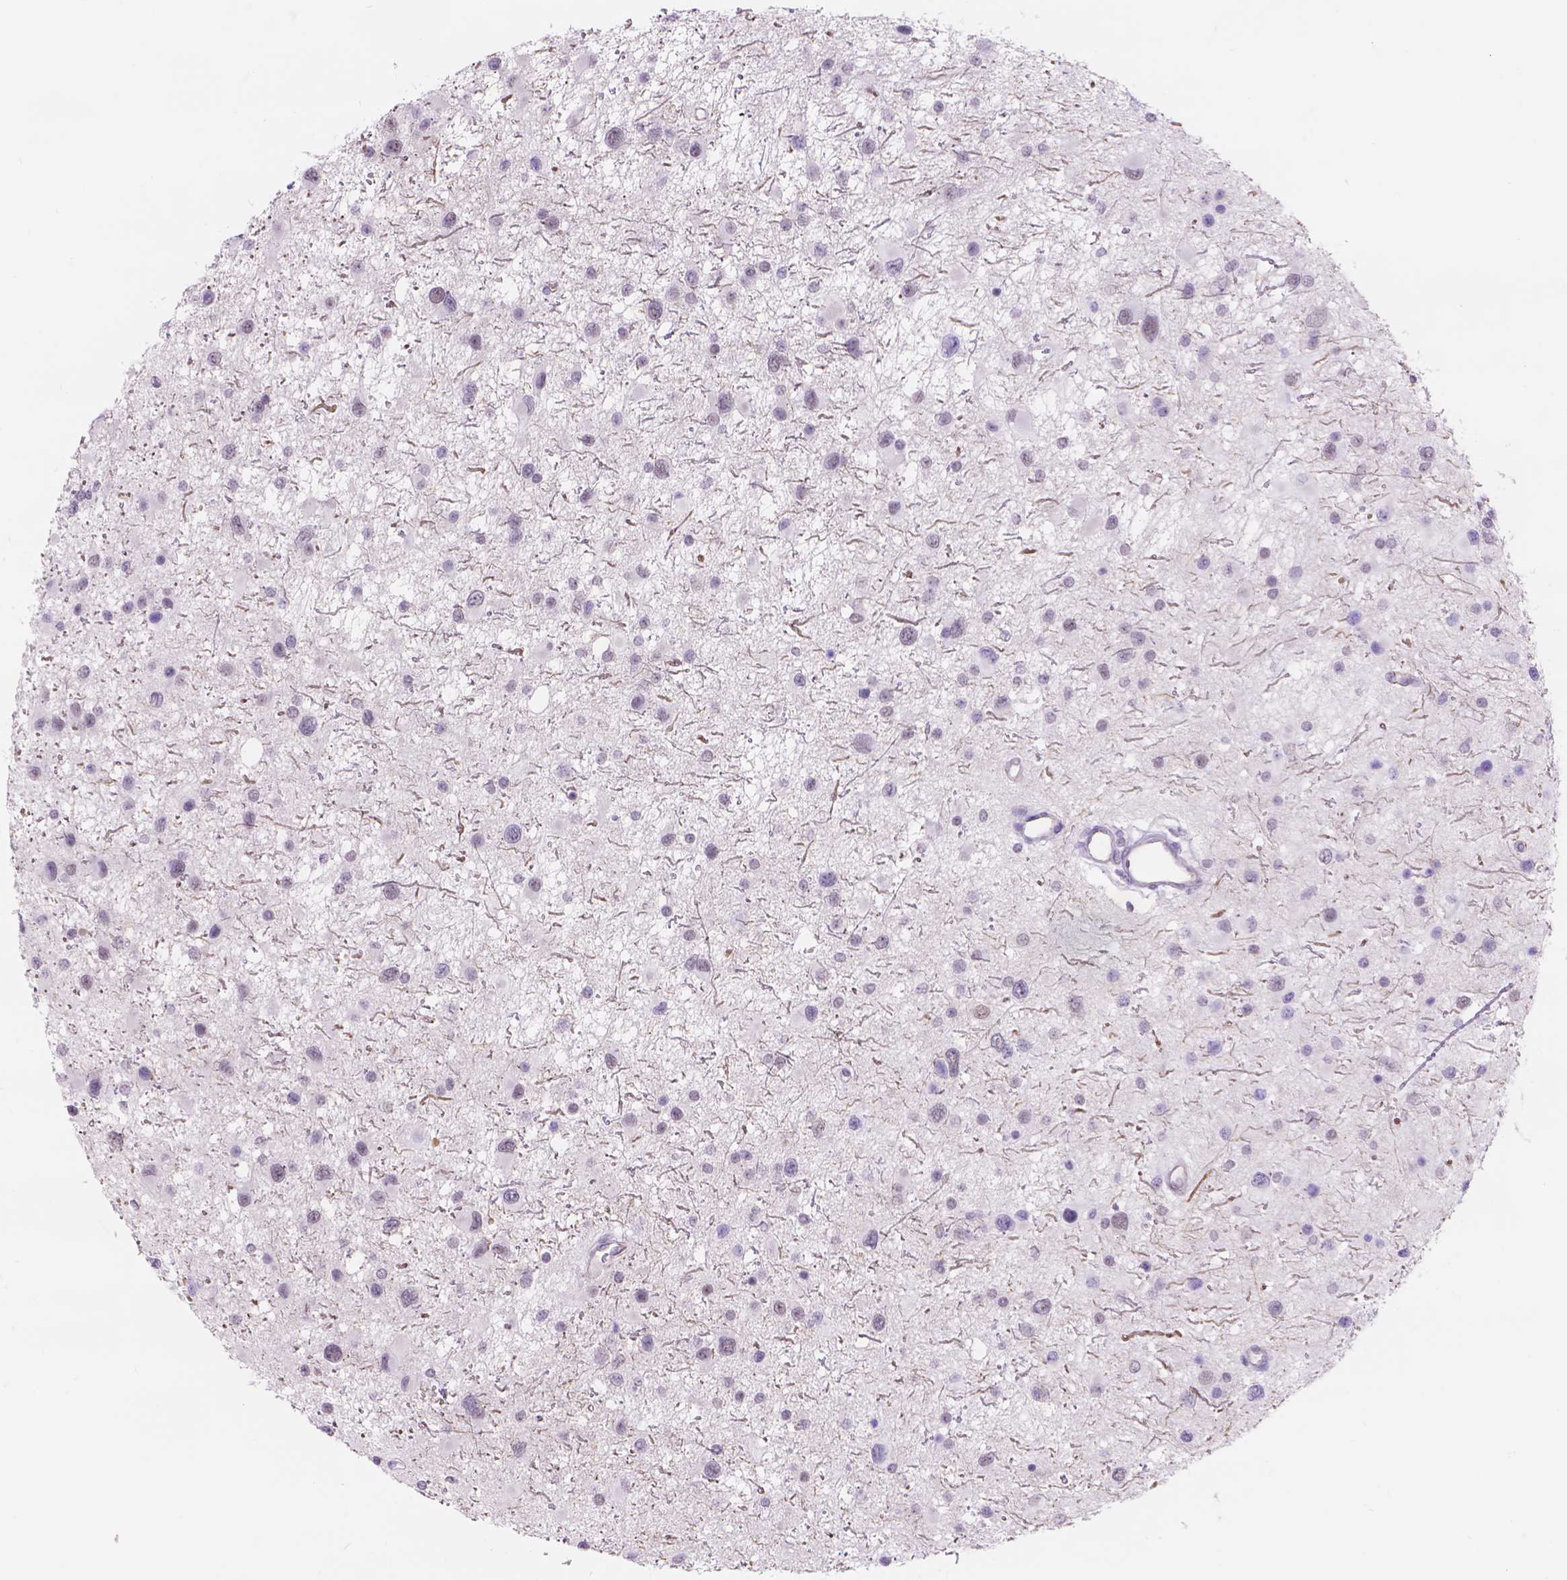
{"staining": {"intensity": "negative", "quantity": "none", "location": "none"}, "tissue": "glioma", "cell_type": "Tumor cells", "image_type": "cancer", "snomed": [{"axis": "morphology", "description": "Glioma, malignant, Low grade"}, {"axis": "topography", "description": "Brain"}], "caption": "This is a micrograph of IHC staining of glioma, which shows no expression in tumor cells.", "gene": "DCC", "patient": {"sex": "female", "age": 32}}